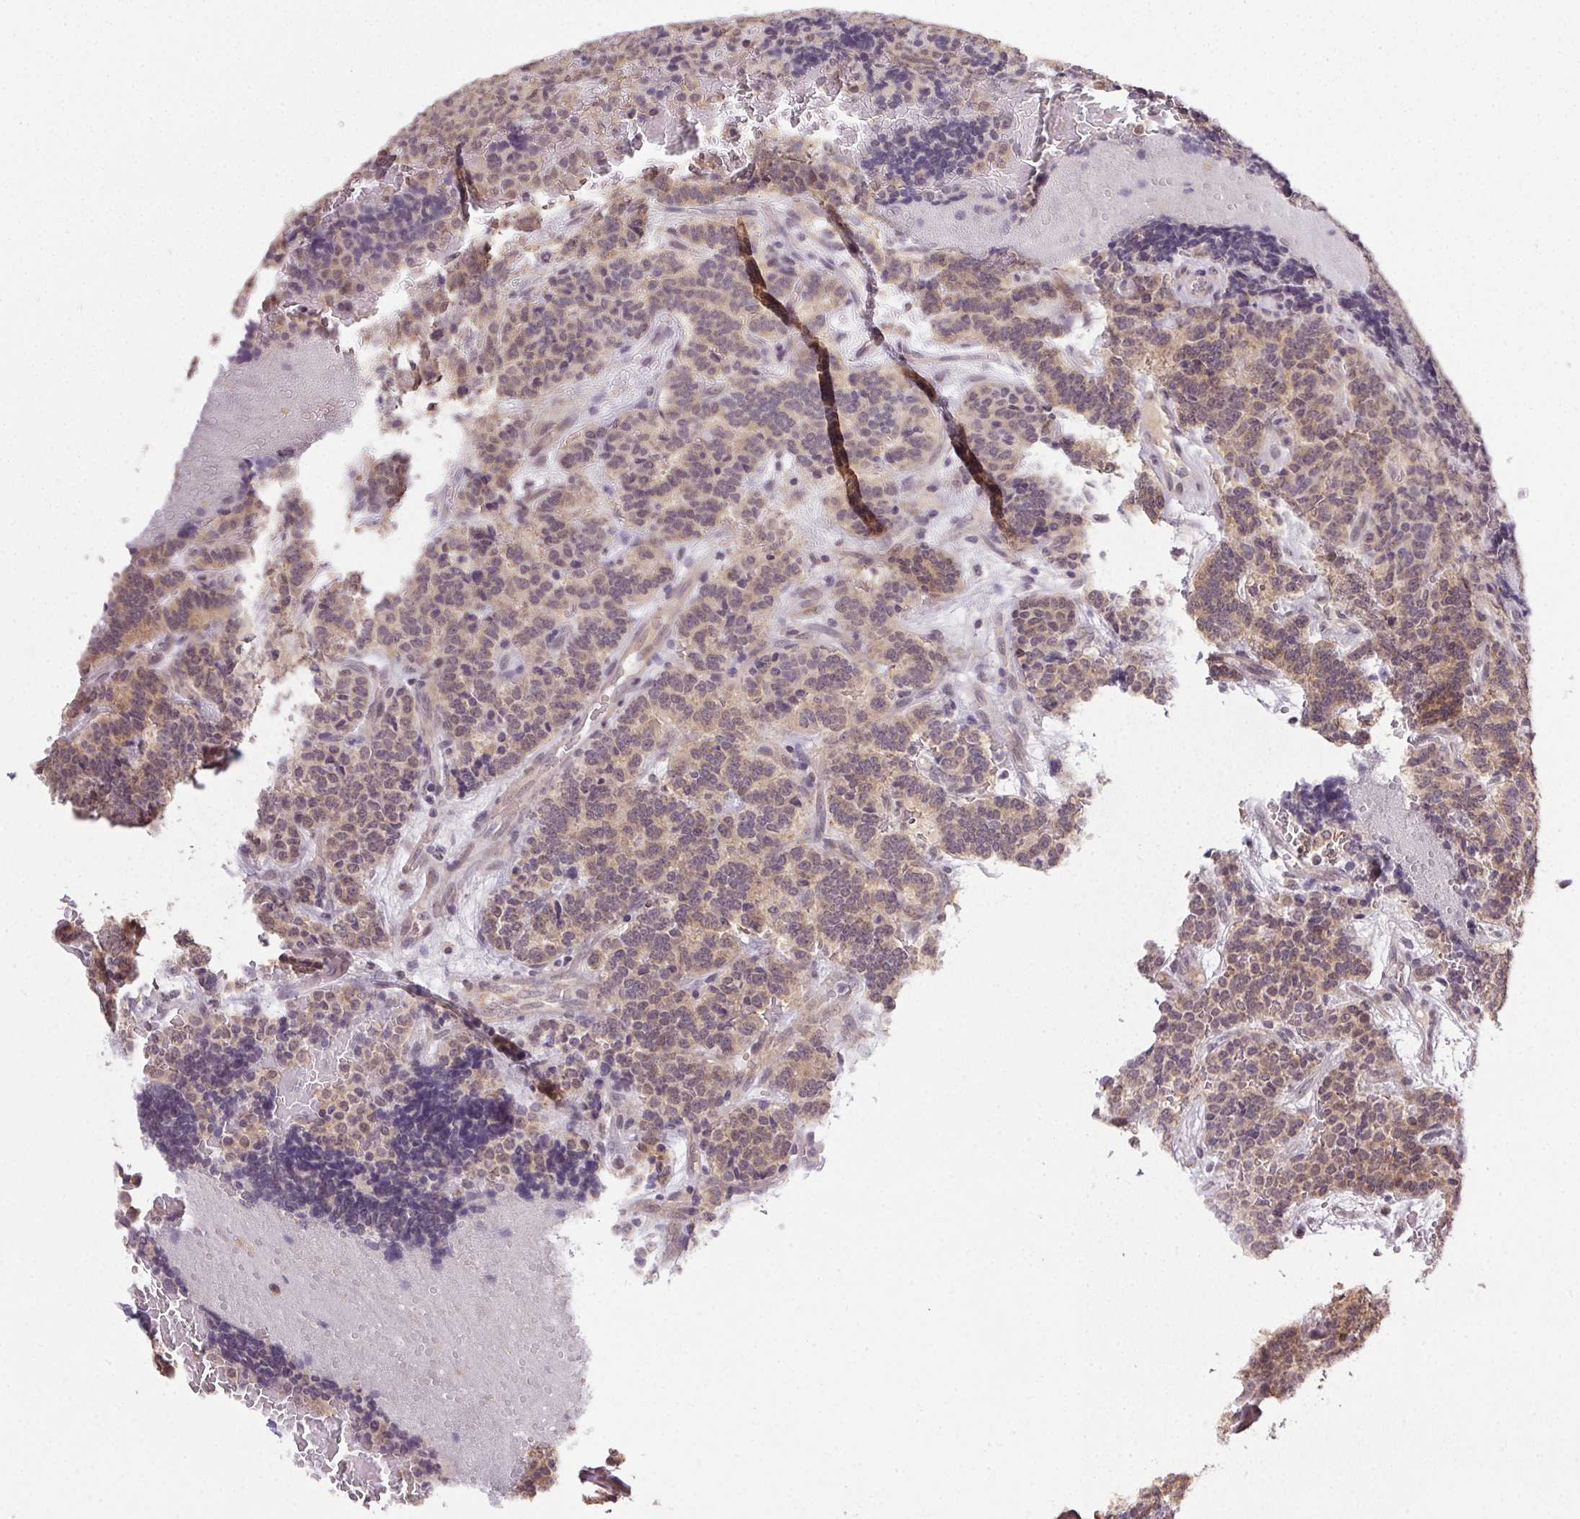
{"staining": {"intensity": "weak", "quantity": ">75%", "location": "cytoplasmic/membranous"}, "tissue": "carcinoid", "cell_type": "Tumor cells", "image_type": "cancer", "snomed": [{"axis": "morphology", "description": "Carcinoid, malignant, NOS"}, {"axis": "topography", "description": "Pancreas"}], "caption": "IHC of malignant carcinoid reveals low levels of weak cytoplasmic/membranous staining in about >75% of tumor cells.", "gene": "PPP4R4", "patient": {"sex": "male", "age": 36}}